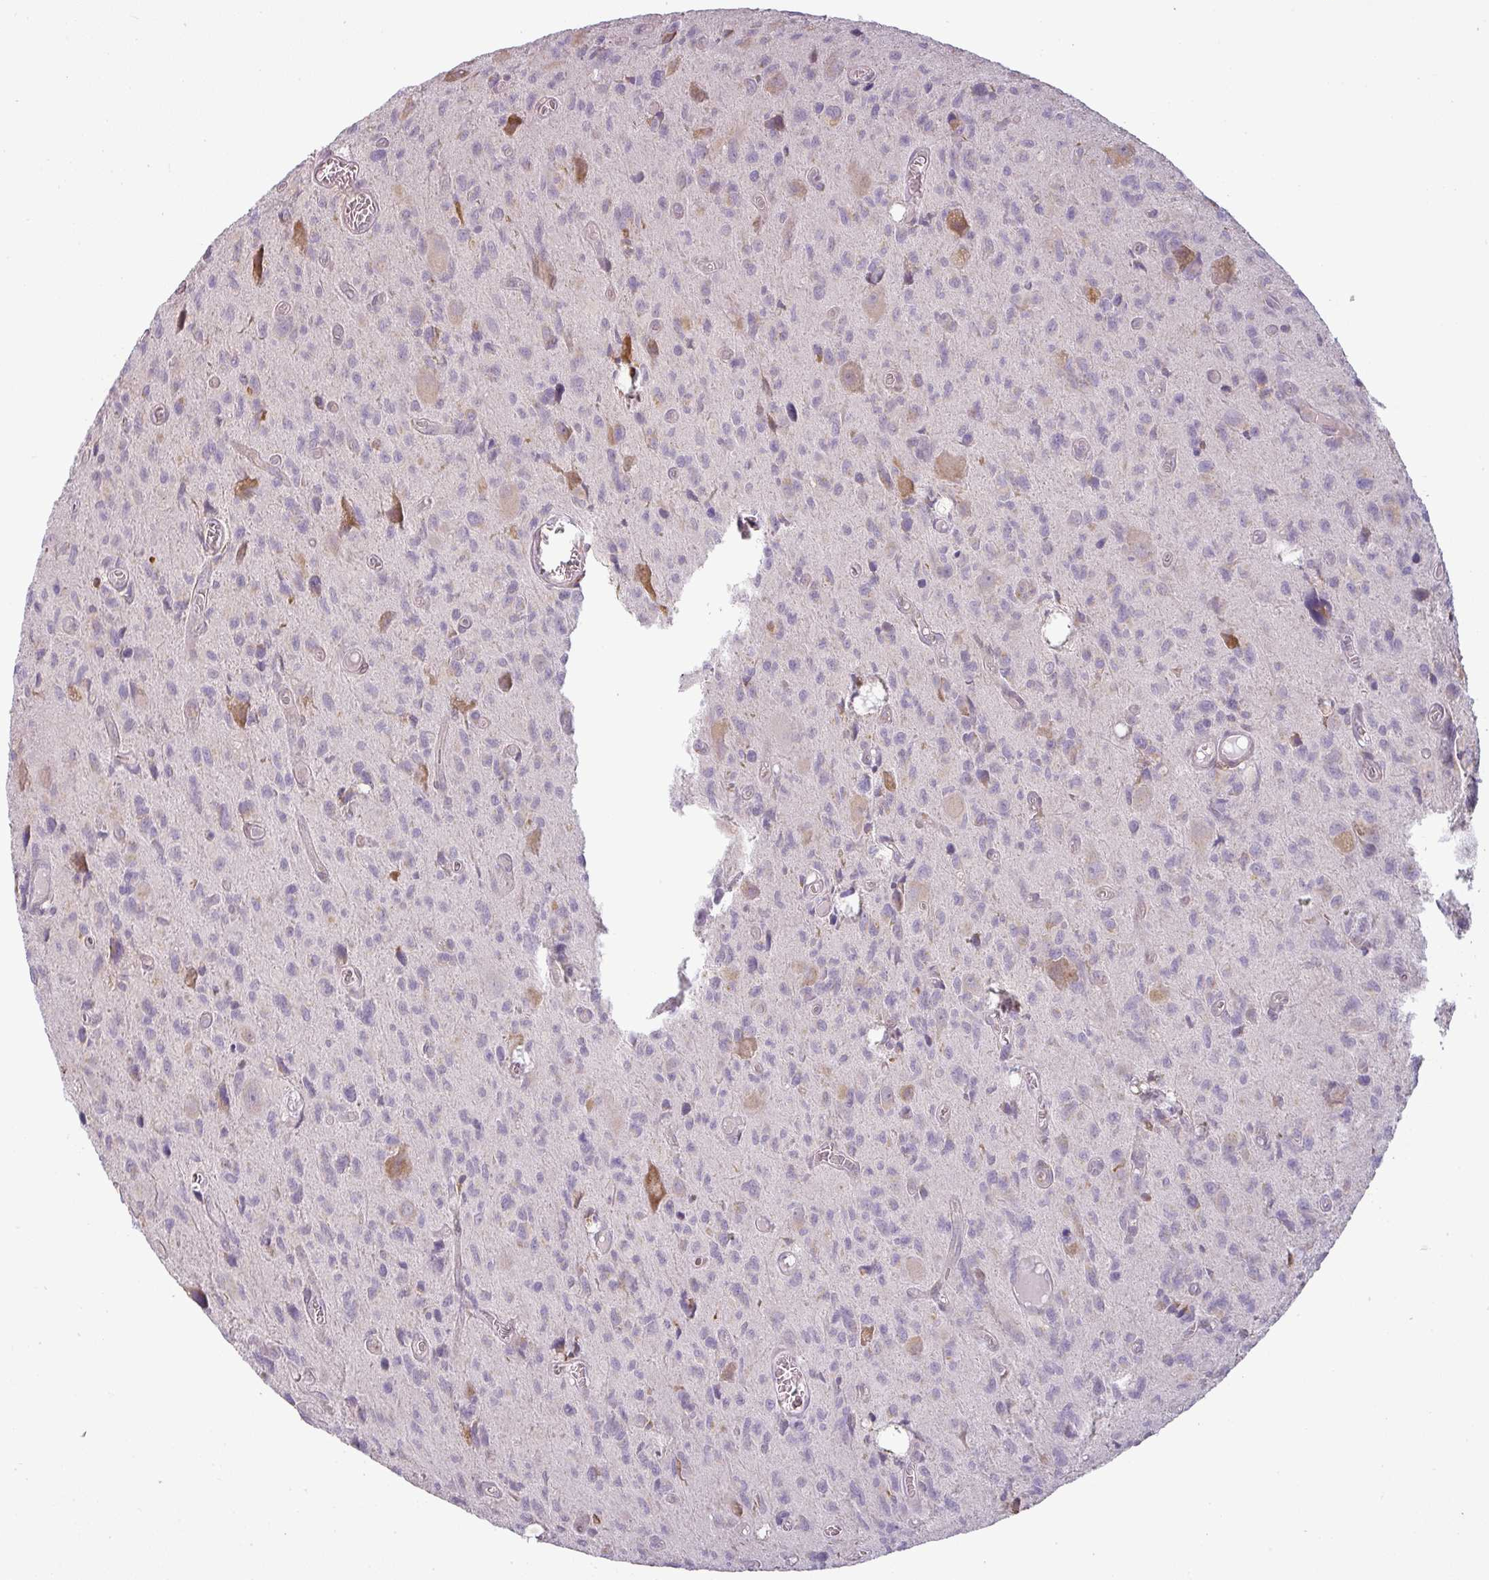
{"staining": {"intensity": "negative", "quantity": "none", "location": "none"}, "tissue": "glioma", "cell_type": "Tumor cells", "image_type": "cancer", "snomed": [{"axis": "morphology", "description": "Glioma, malignant, High grade"}, {"axis": "topography", "description": "Brain"}], "caption": "There is no significant expression in tumor cells of glioma.", "gene": "CCDC144A", "patient": {"sex": "male", "age": 76}}